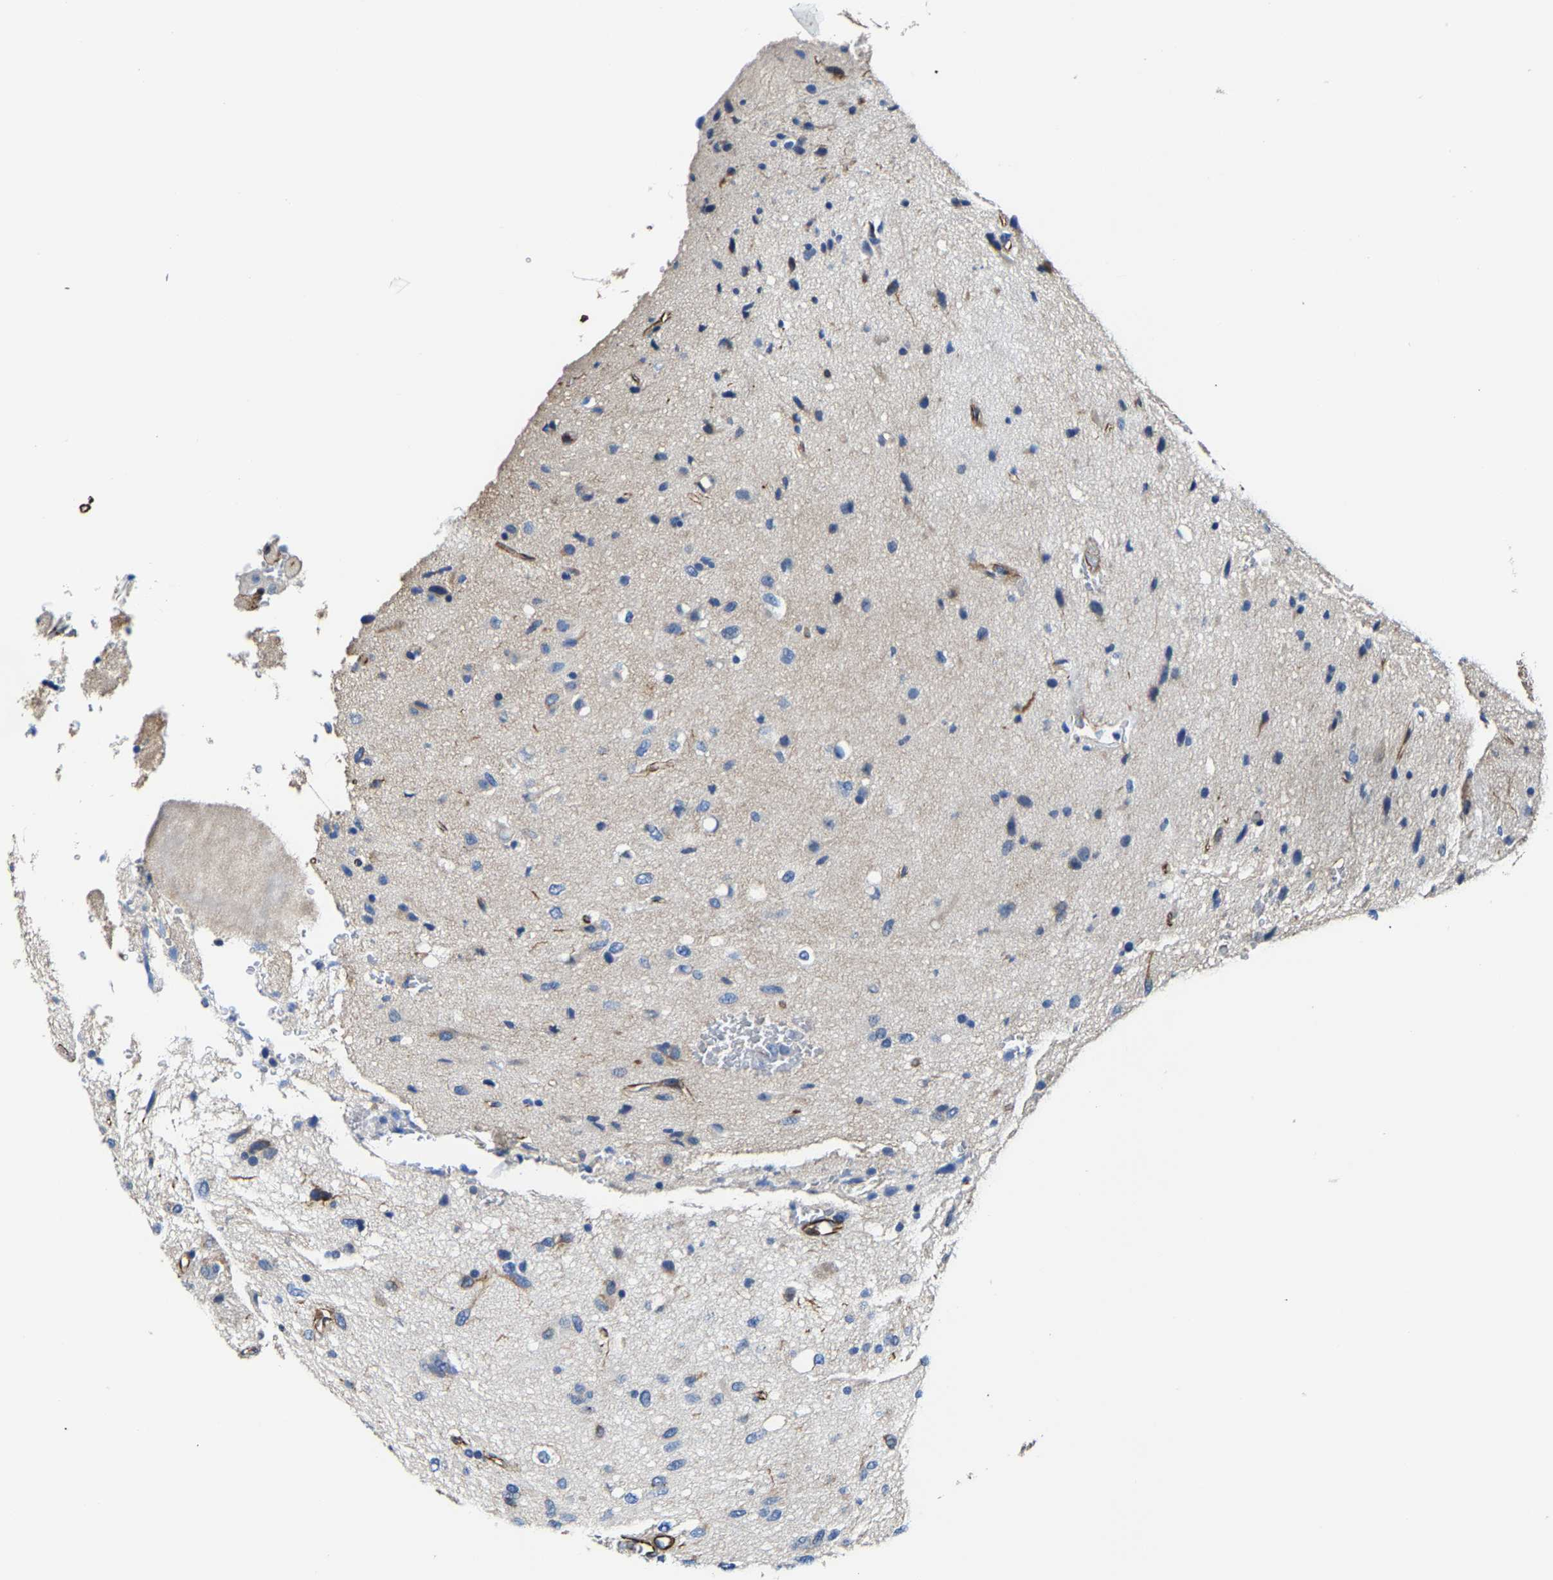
{"staining": {"intensity": "negative", "quantity": "none", "location": "none"}, "tissue": "glioma", "cell_type": "Tumor cells", "image_type": "cancer", "snomed": [{"axis": "morphology", "description": "Glioma, malignant, Low grade"}, {"axis": "topography", "description": "Brain"}], "caption": "Tumor cells show no significant expression in malignant glioma (low-grade). Nuclei are stained in blue.", "gene": "MMEL1", "patient": {"sex": "male", "age": 77}}